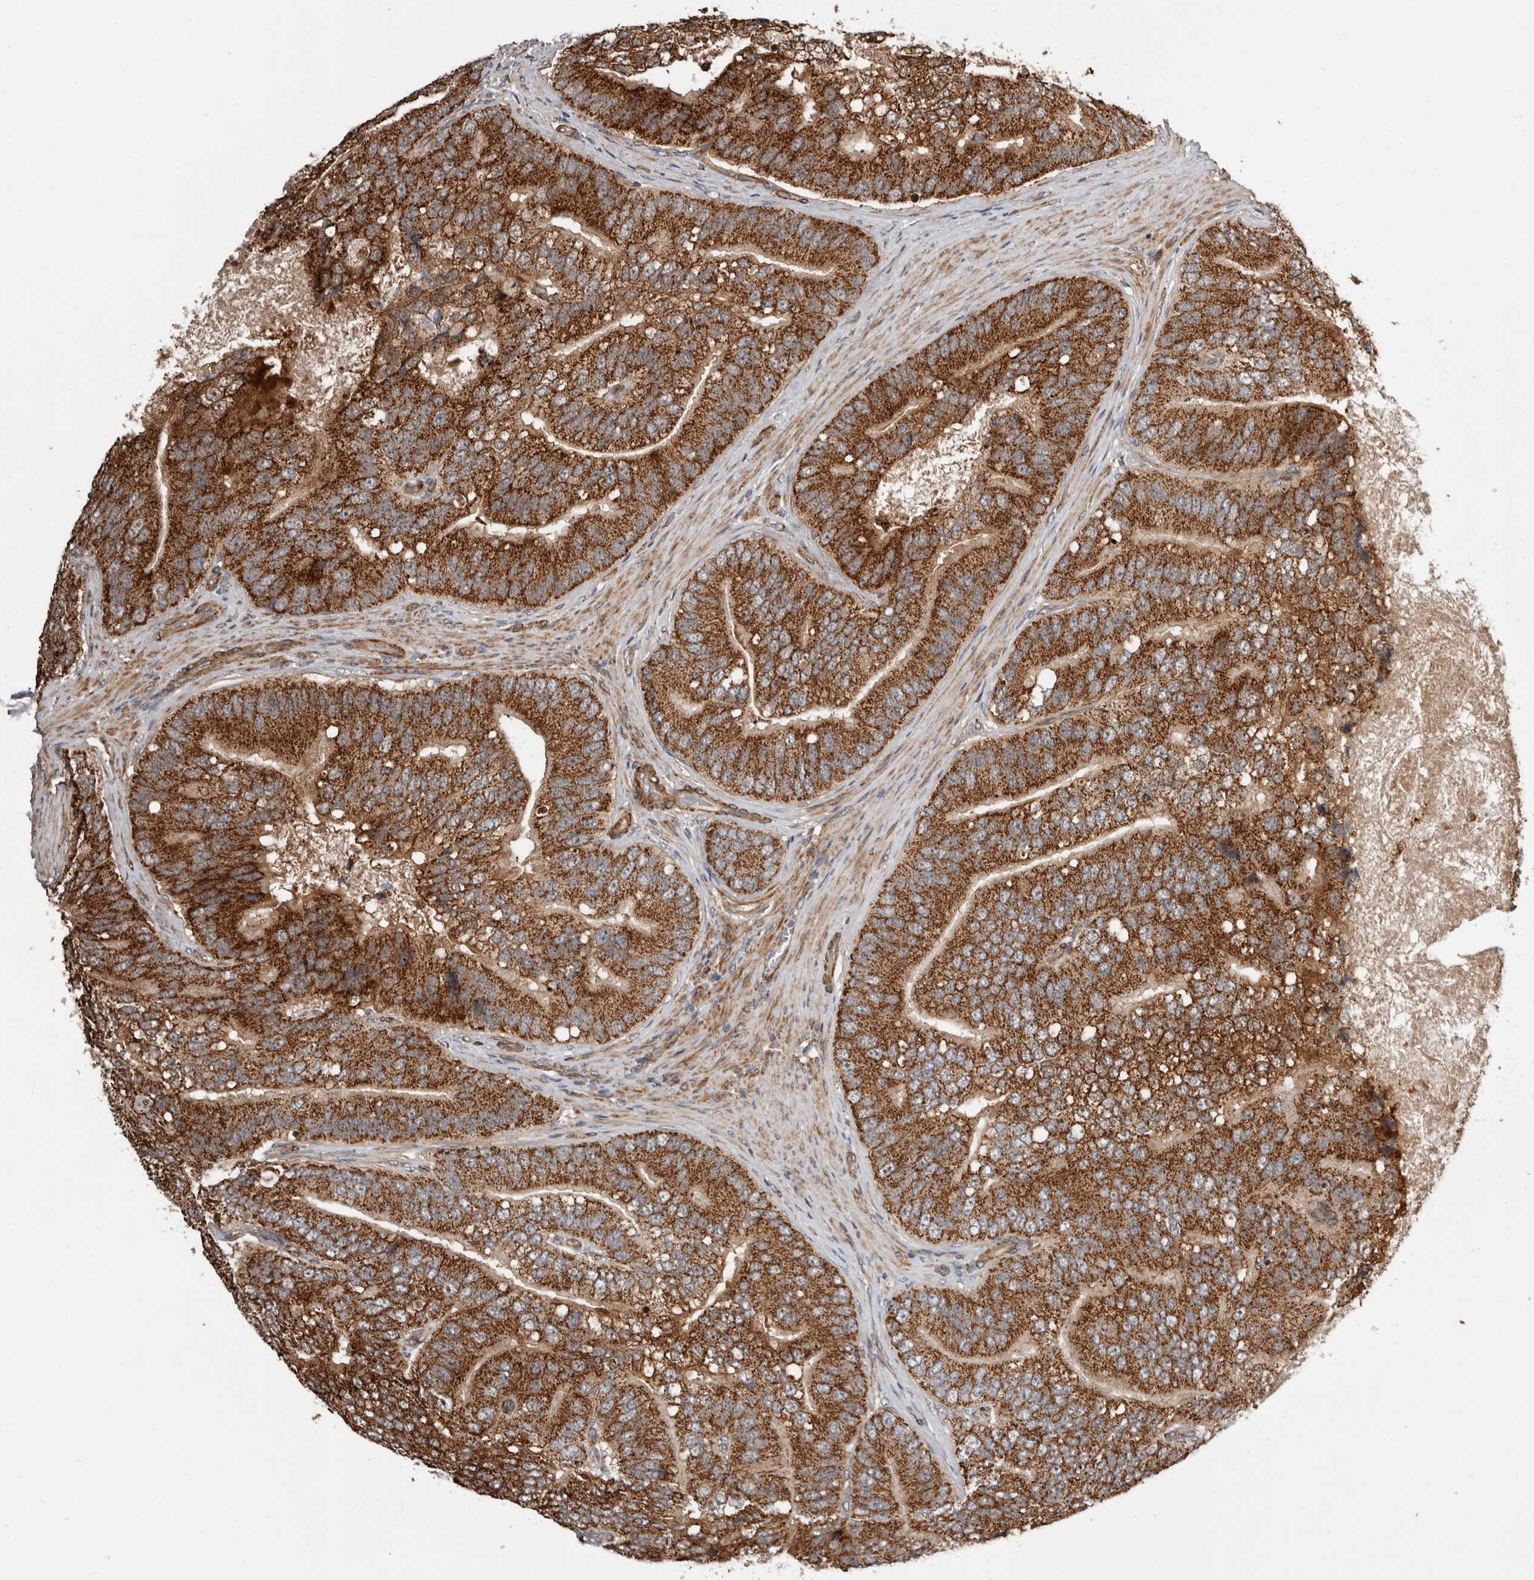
{"staining": {"intensity": "strong", "quantity": ">75%", "location": "cytoplasmic/membranous"}, "tissue": "prostate cancer", "cell_type": "Tumor cells", "image_type": "cancer", "snomed": [{"axis": "morphology", "description": "Adenocarcinoma, High grade"}, {"axis": "topography", "description": "Prostate"}], "caption": "Prostate cancer (high-grade adenocarcinoma) was stained to show a protein in brown. There is high levels of strong cytoplasmic/membranous staining in about >75% of tumor cells.", "gene": "PROKR1", "patient": {"sex": "male", "age": 70}}